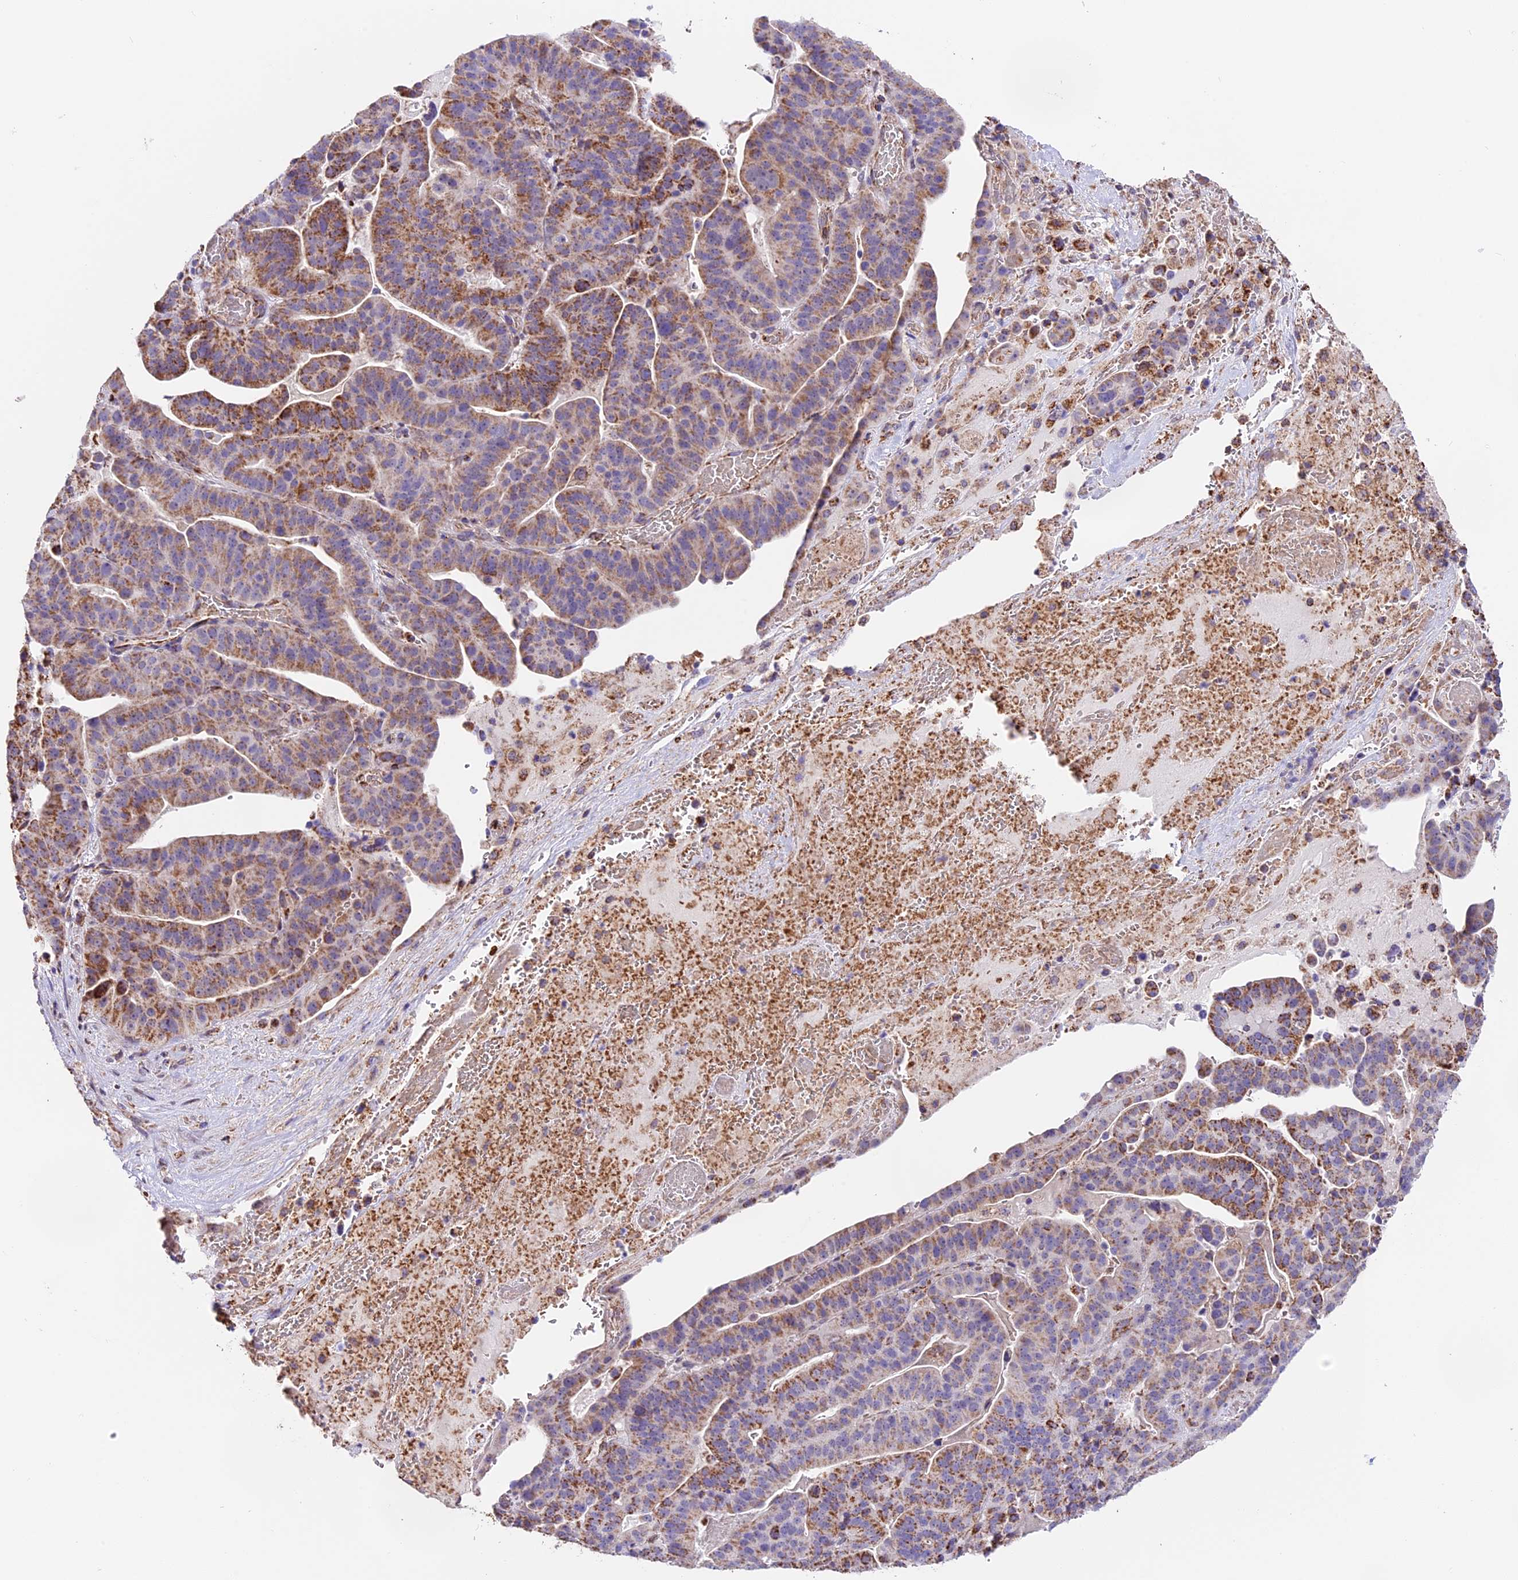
{"staining": {"intensity": "moderate", "quantity": ">75%", "location": "cytoplasmic/membranous"}, "tissue": "stomach cancer", "cell_type": "Tumor cells", "image_type": "cancer", "snomed": [{"axis": "morphology", "description": "Adenocarcinoma, NOS"}, {"axis": "topography", "description": "Stomach"}], "caption": "Adenocarcinoma (stomach) was stained to show a protein in brown. There is medium levels of moderate cytoplasmic/membranous staining in approximately >75% of tumor cells. (brown staining indicates protein expression, while blue staining denotes nuclei).", "gene": "NDUFA8", "patient": {"sex": "male", "age": 48}}